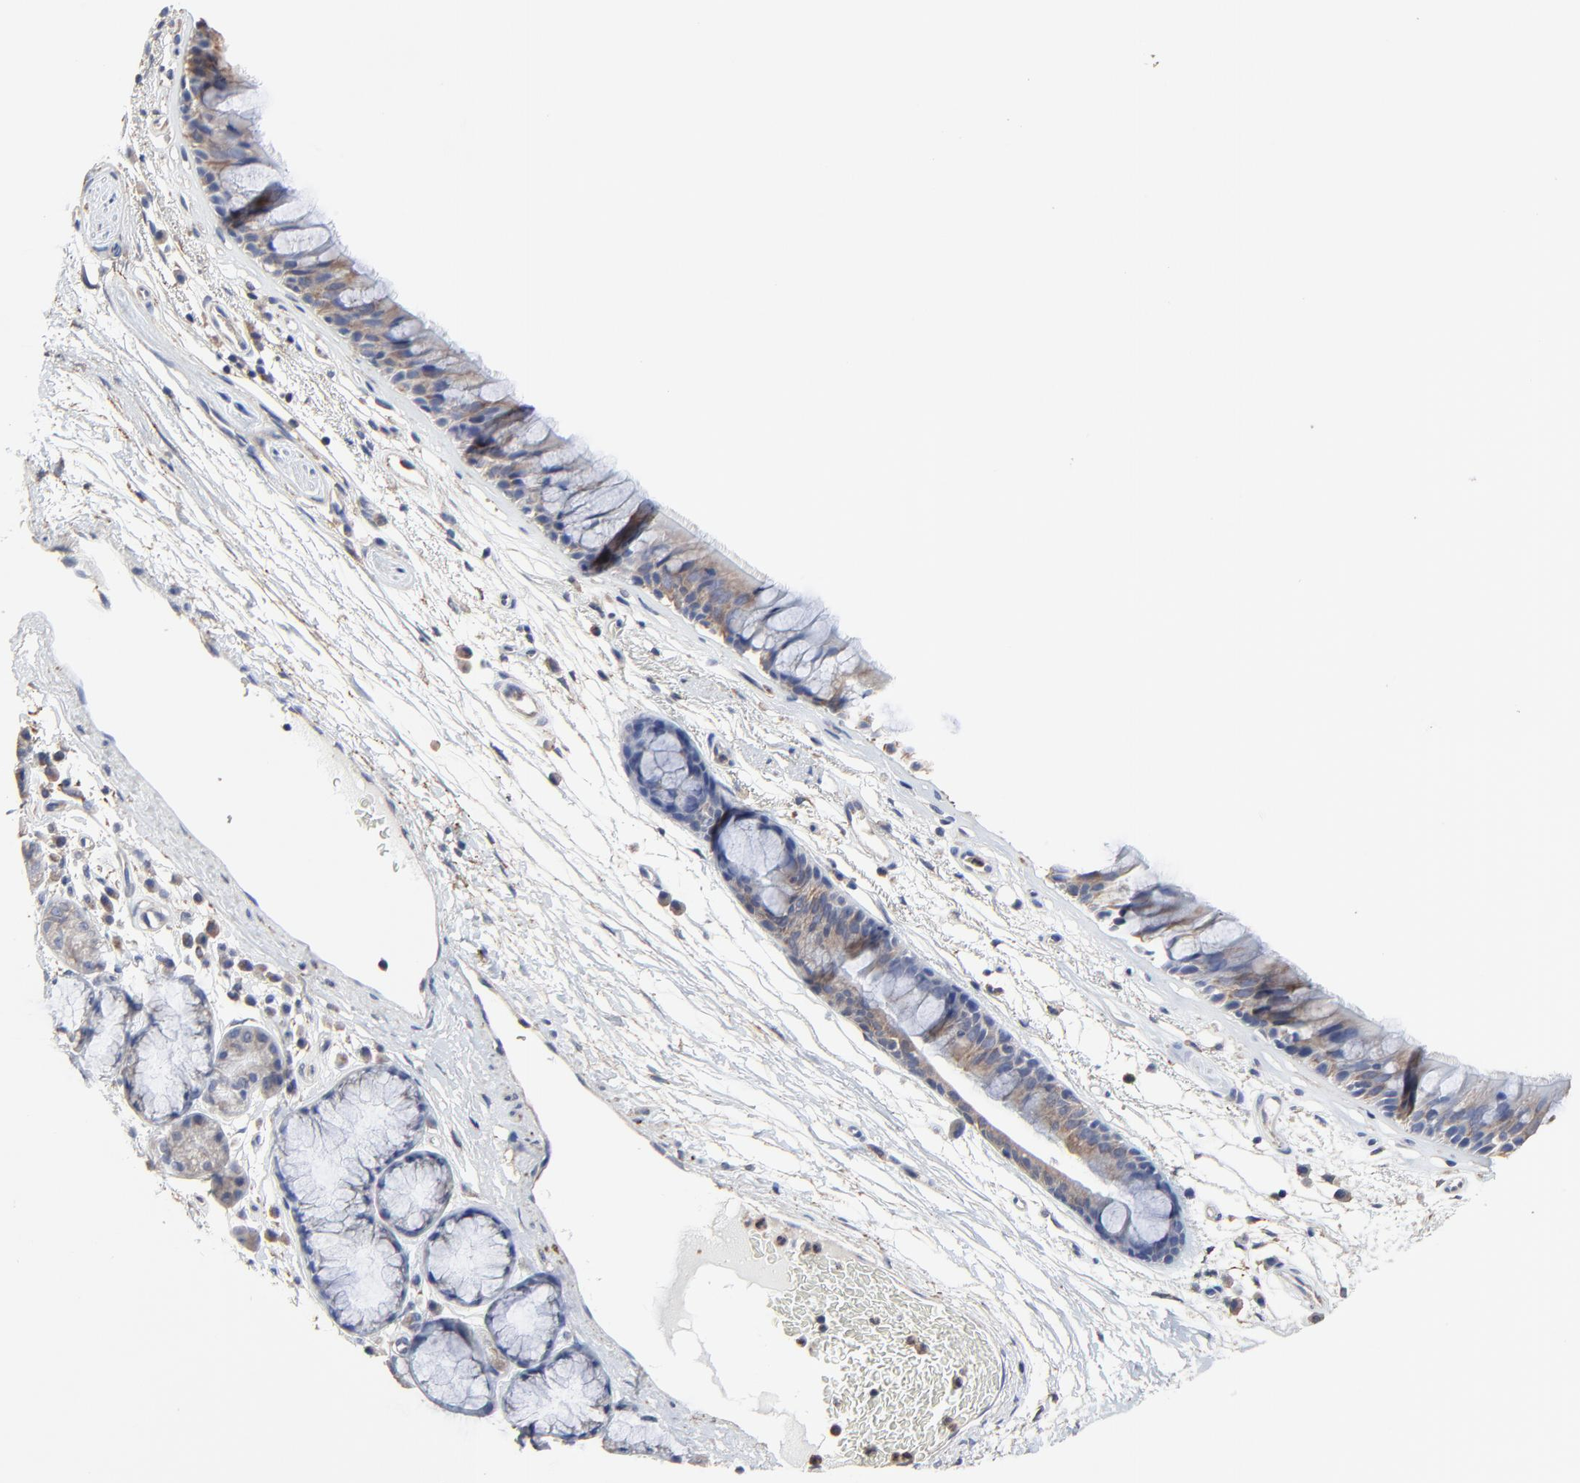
{"staining": {"intensity": "moderate", "quantity": ">75%", "location": "cytoplasmic/membranous"}, "tissue": "bronchus", "cell_type": "Respiratory epithelial cells", "image_type": "normal", "snomed": [{"axis": "morphology", "description": "Normal tissue, NOS"}, {"axis": "morphology", "description": "Adenocarcinoma, NOS"}, {"axis": "topography", "description": "Bronchus"}, {"axis": "topography", "description": "Lung"}], "caption": "Protein staining shows moderate cytoplasmic/membranous positivity in about >75% of respiratory epithelial cells in unremarkable bronchus. (DAB (3,3'-diaminobenzidine) = brown stain, brightfield microscopy at high magnification).", "gene": "NXF3", "patient": {"sex": "female", "age": 54}}